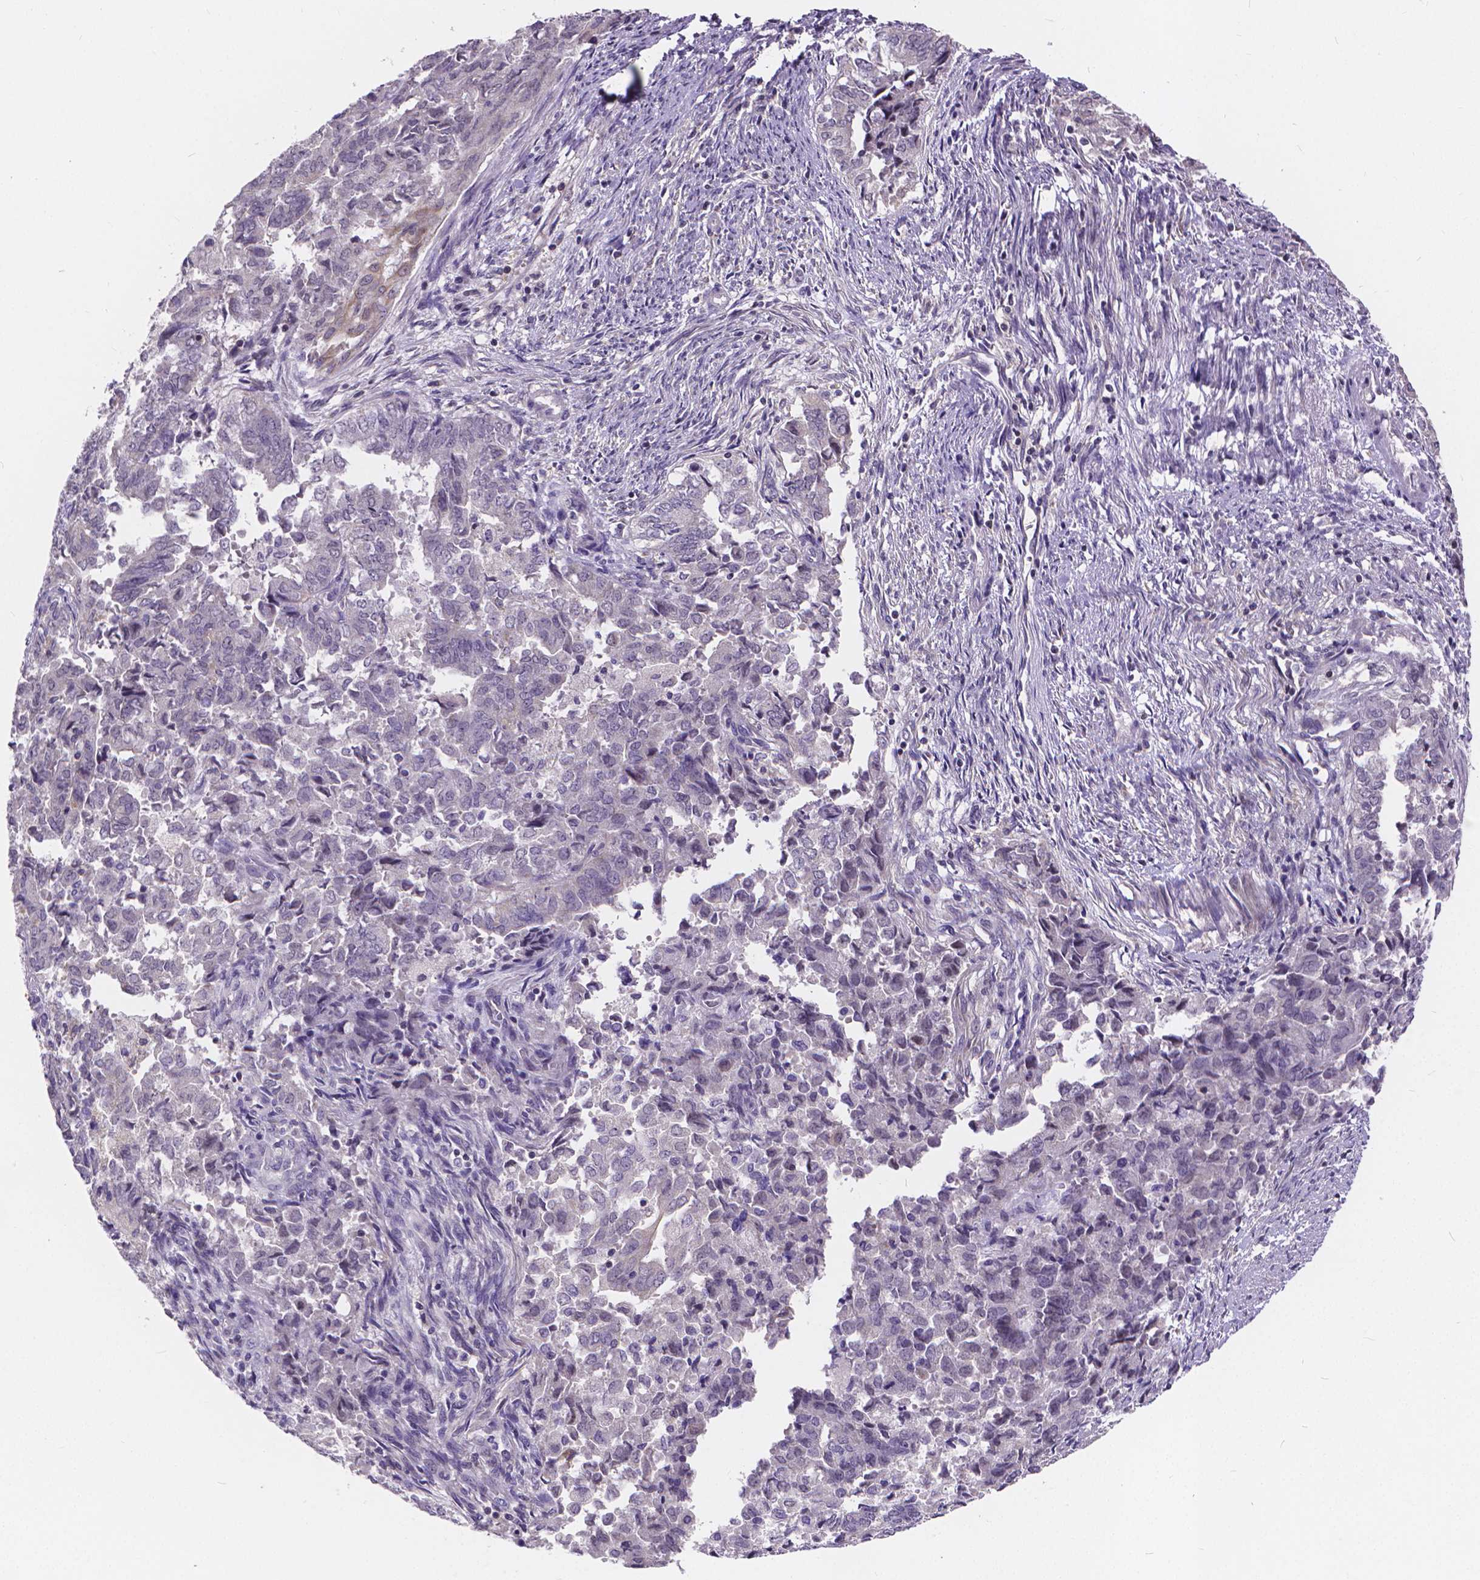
{"staining": {"intensity": "negative", "quantity": "none", "location": "none"}, "tissue": "endometrial cancer", "cell_type": "Tumor cells", "image_type": "cancer", "snomed": [{"axis": "morphology", "description": "Adenocarcinoma, NOS"}, {"axis": "topography", "description": "Endometrium"}], "caption": "An IHC histopathology image of endometrial cancer is shown. There is no staining in tumor cells of endometrial cancer.", "gene": "GLRB", "patient": {"sex": "female", "age": 72}}